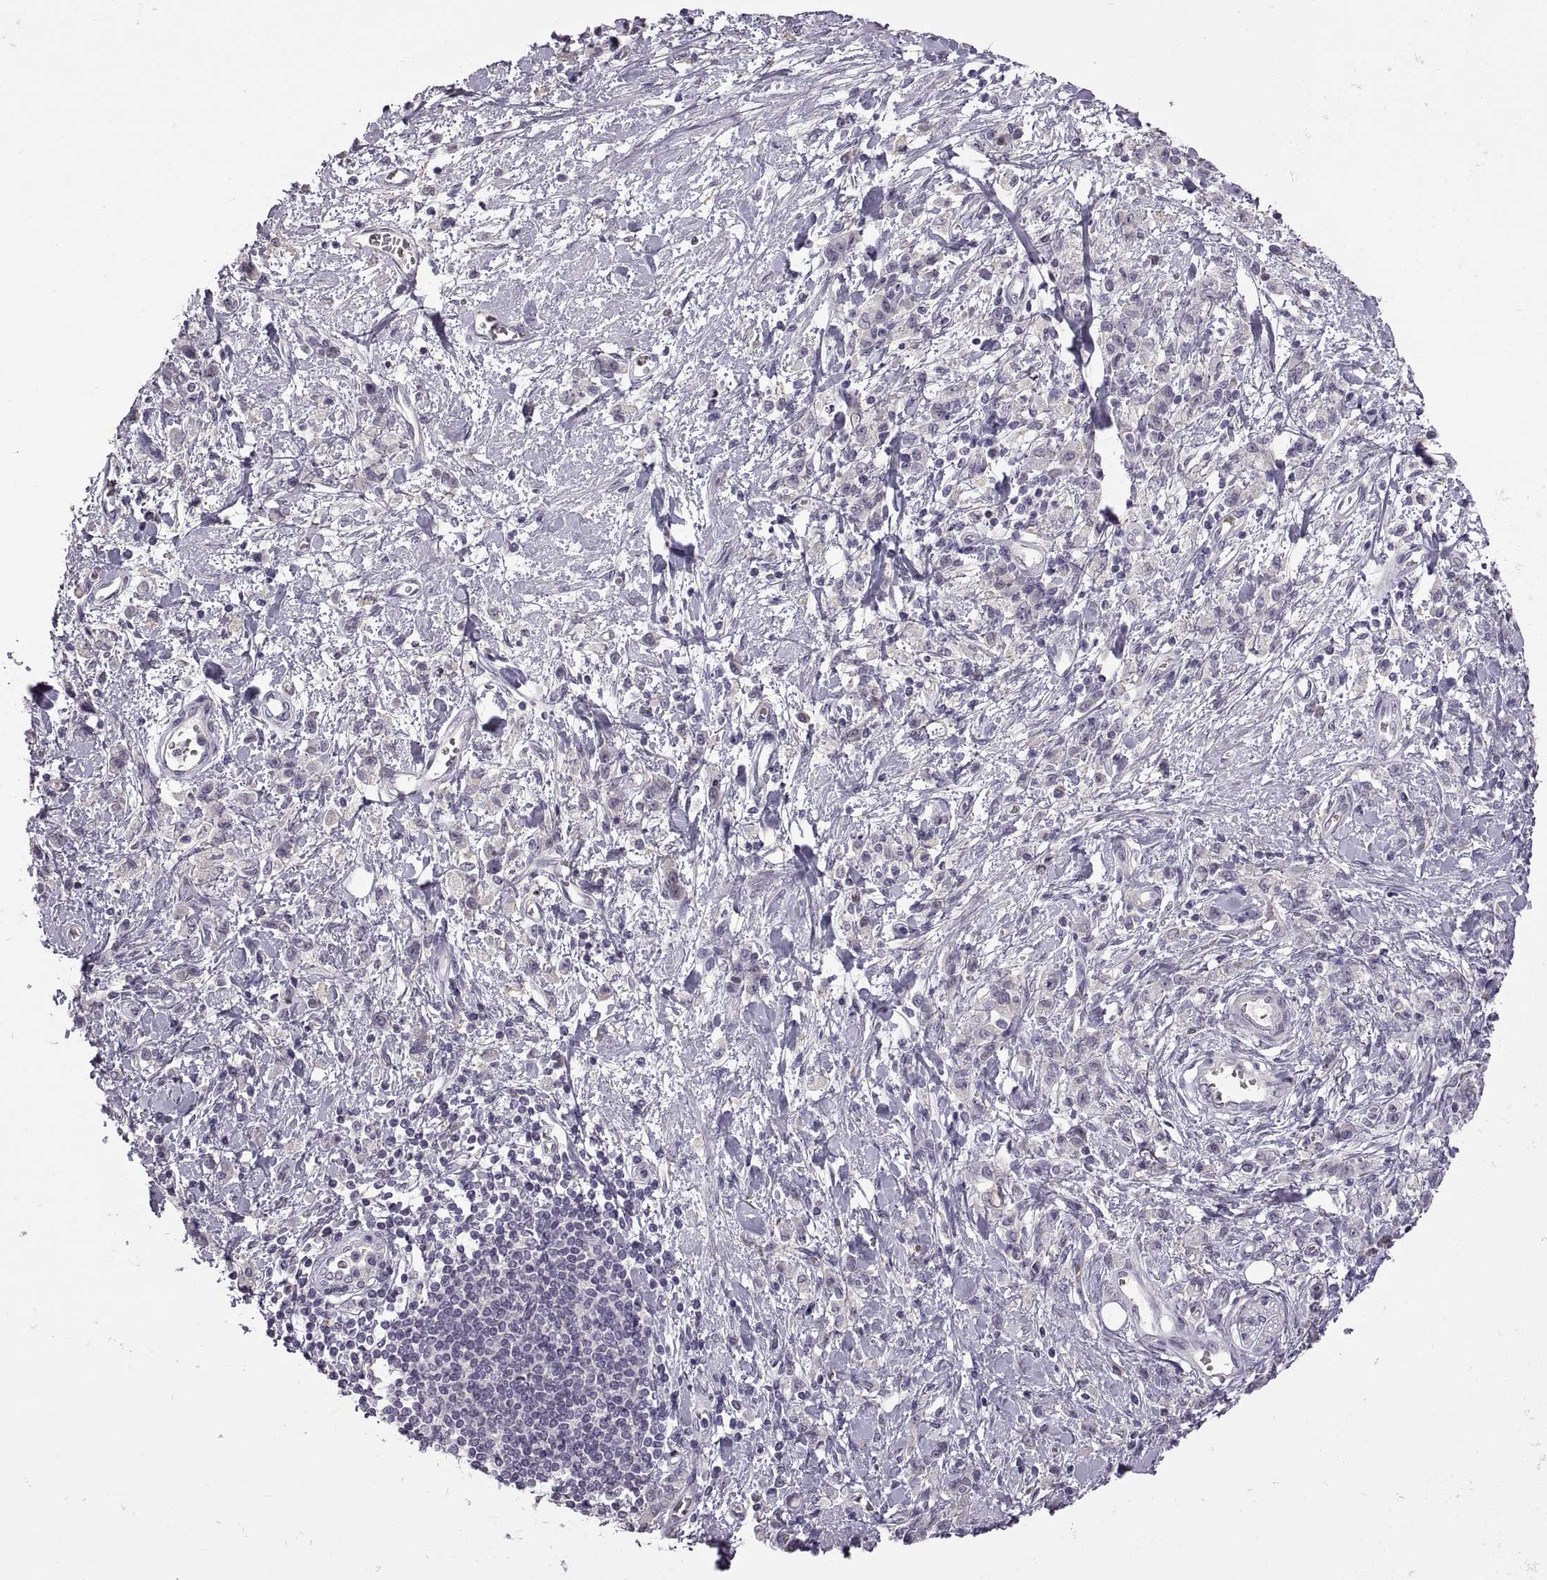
{"staining": {"intensity": "negative", "quantity": "none", "location": "none"}, "tissue": "stomach cancer", "cell_type": "Tumor cells", "image_type": "cancer", "snomed": [{"axis": "morphology", "description": "Adenocarcinoma, NOS"}, {"axis": "topography", "description": "Stomach"}], "caption": "Tumor cells are negative for protein expression in human adenocarcinoma (stomach). Nuclei are stained in blue.", "gene": "MEIOC", "patient": {"sex": "male", "age": 77}}